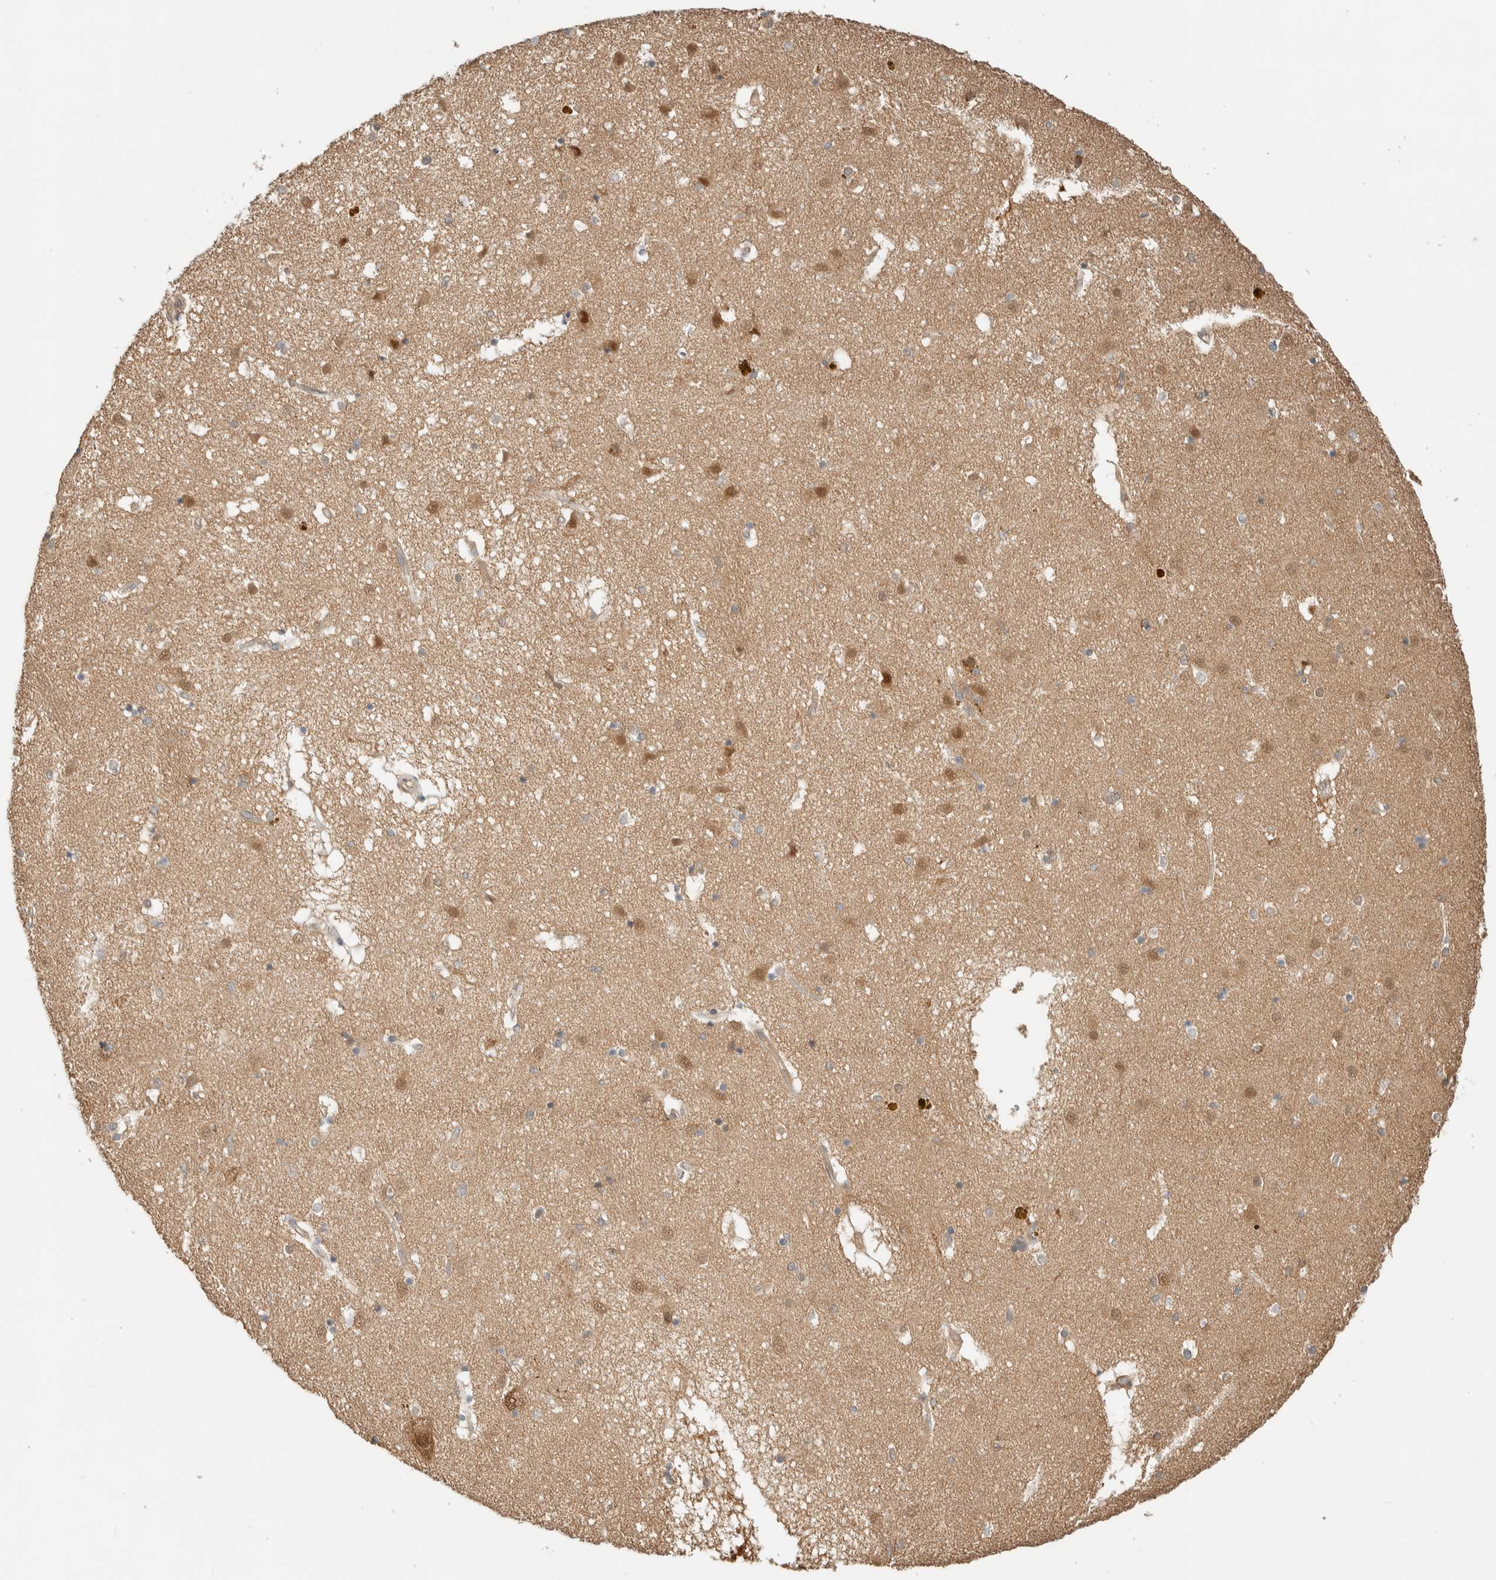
{"staining": {"intensity": "weak", "quantity": "<25%", "location": "nuclear"}, "tissue": "caudate", "cell_type": "Glial cells", "image_type": "normal", "snomed": [{"axis": "morphology", "description": "Normal tissue, NOS"}, {"axis": "topography", "description": "Lateral ventricle wall"}], "caption": "Human caudate stained for a protein using IHC displays no staining in glial cells.", "gene": "RAB11FIP1", "patient": {"sex": "male", "age": 70}}